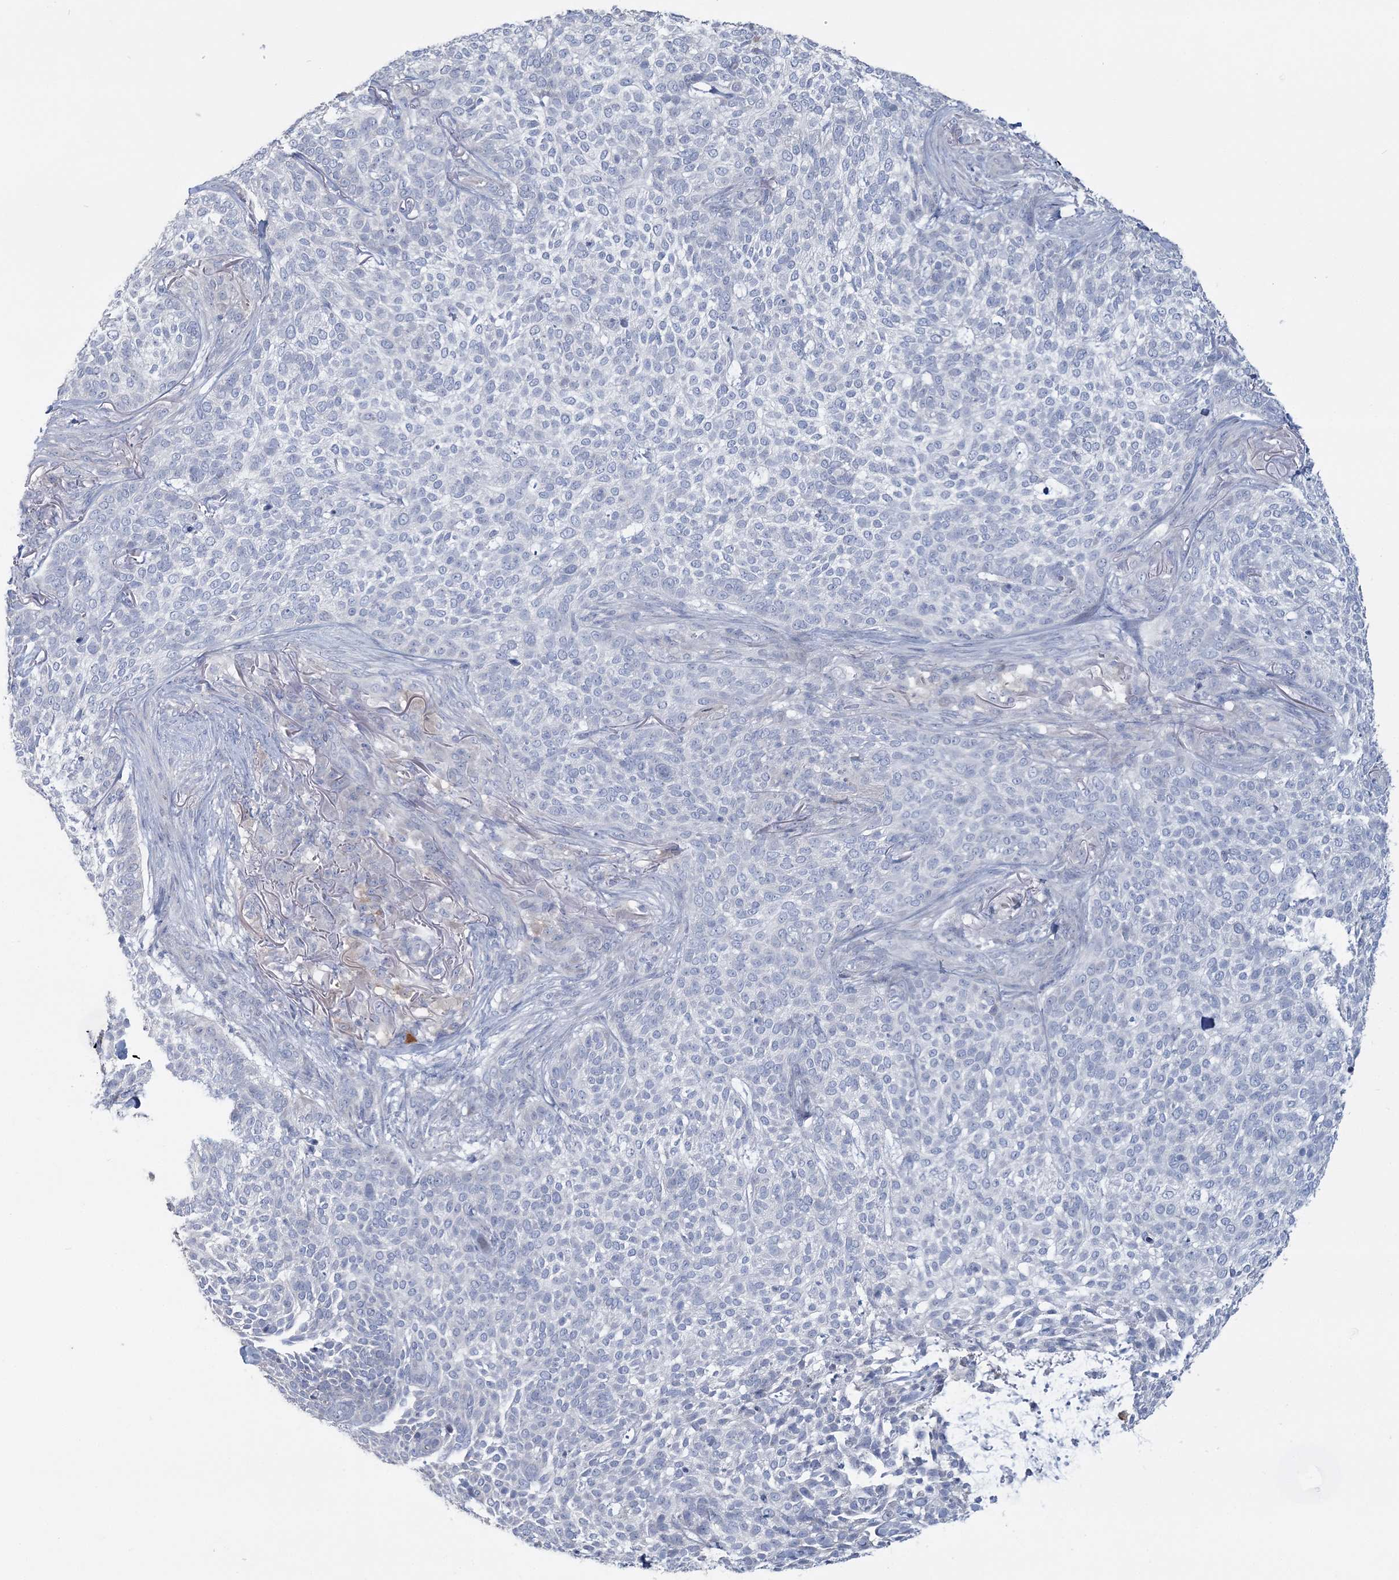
{"staining": {"intensity": "negative", "quantity": "none", "location": "none"}, "tissue": "skin cancer", "cell_type": "Tumor cells", "image_type": "cancer", "snomed": [{"axis": "morphology", "description": "Basal cell carcinoma"}, {"axis": "topography", "description": "Skin"}], "caption": "High power microscopy histopathology image of an immunohistochemistry photomicrograph of skin basal cell carcinoma, revealing no significant positivity in tumor cells.", "gene": "CMBL", "patient": {"sex": "female", "age": 64}}